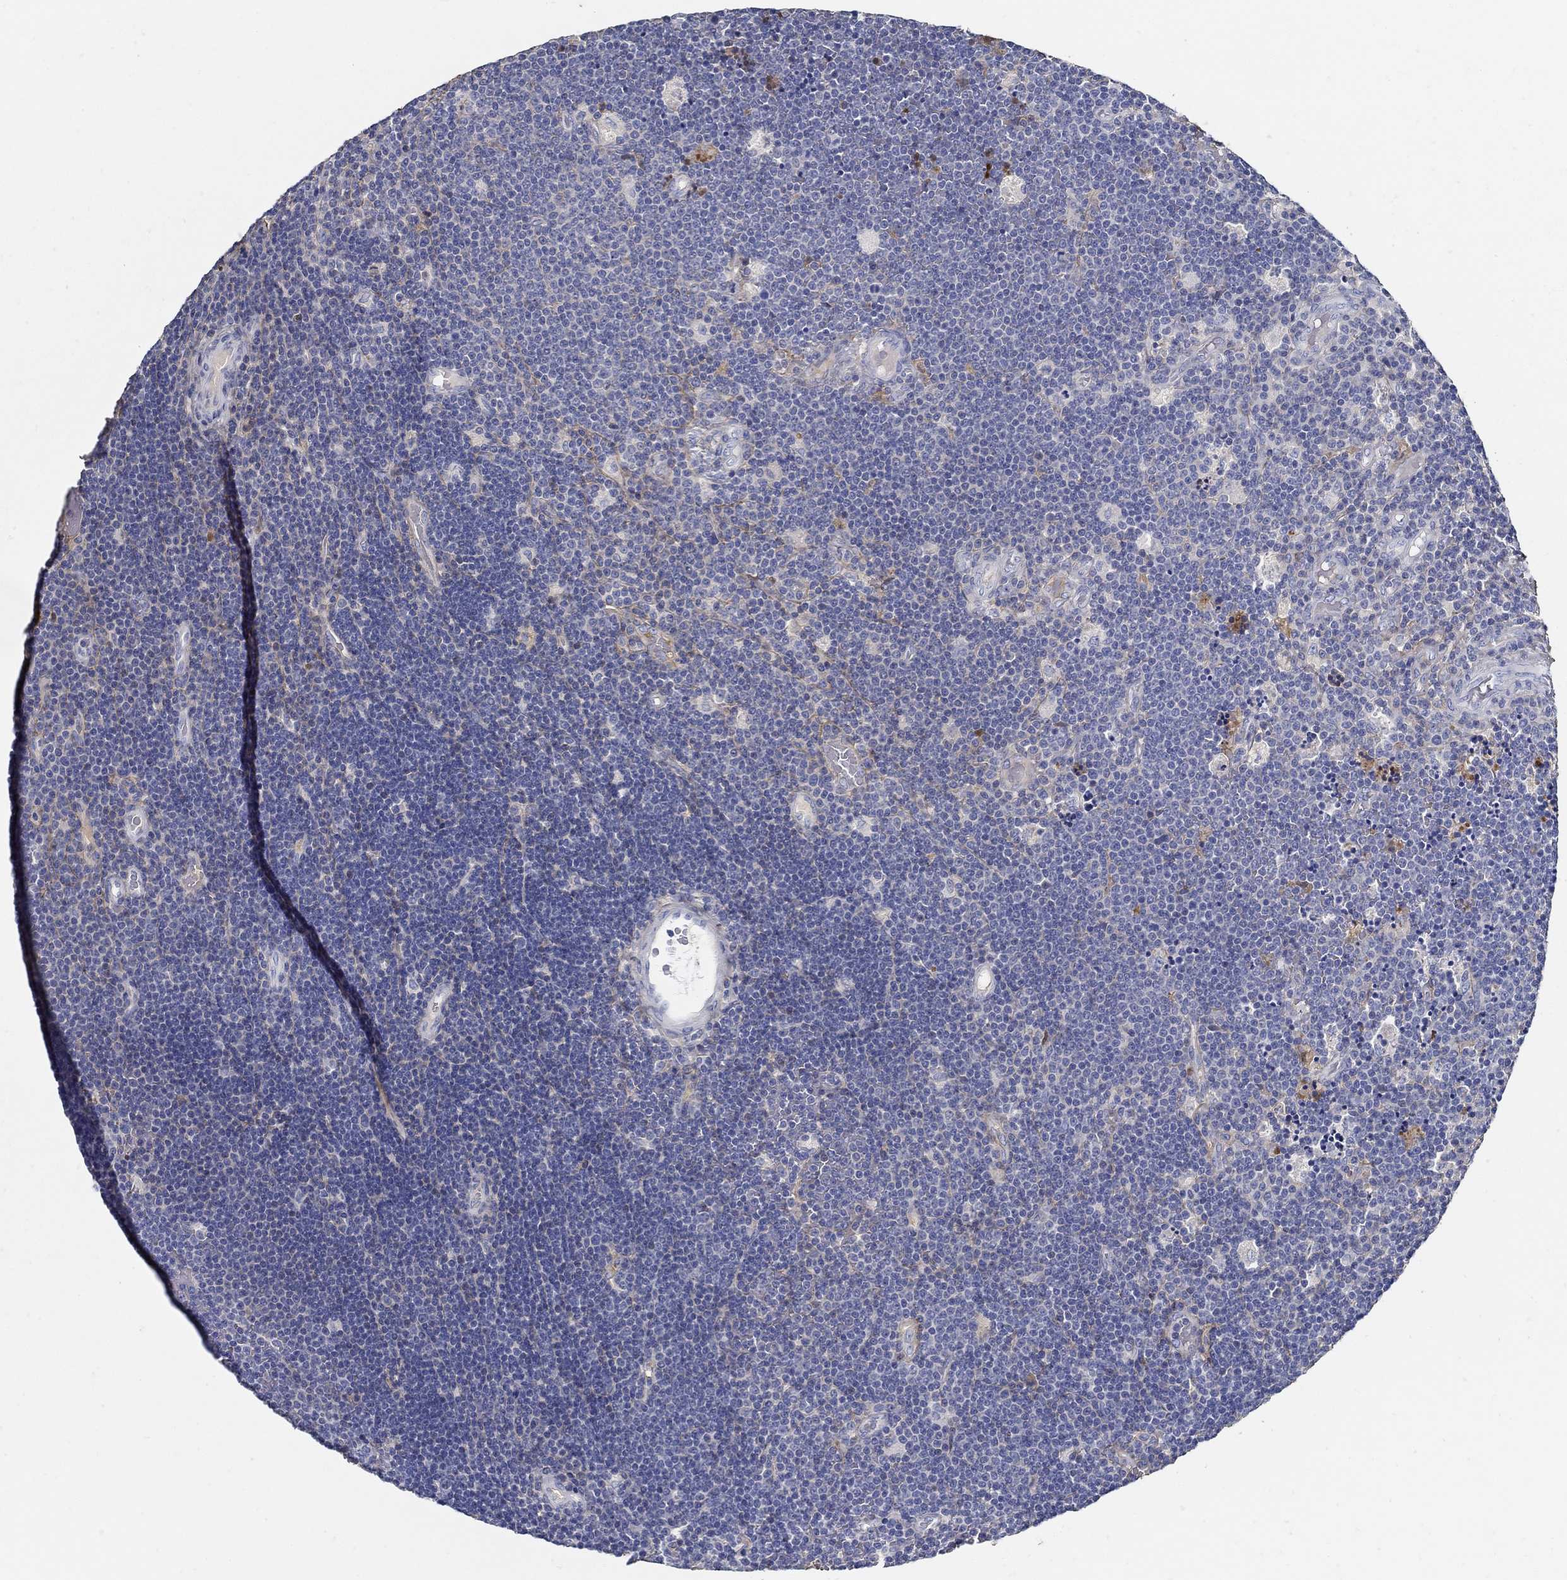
{"staining": {"intensity": "negative", "quantity": "none", "location": "none"}, "tissue": "lymphoma", "cell_type": "Tumor cells", "image_type": "cancer", "snomed": [{"axis": "morphology", "description": "Malignant lymphoma, non-Hodgkin's type, Low grade"}, {"axis": "topography", "description": "Brain"}], "caption": "The histopathology image shows no staining of tumor cells in low-grade malignant lymphoma, non-Hodgkin's type.", "gene": "TGFBI", "patient": {"sex": "female", "age": 66}}